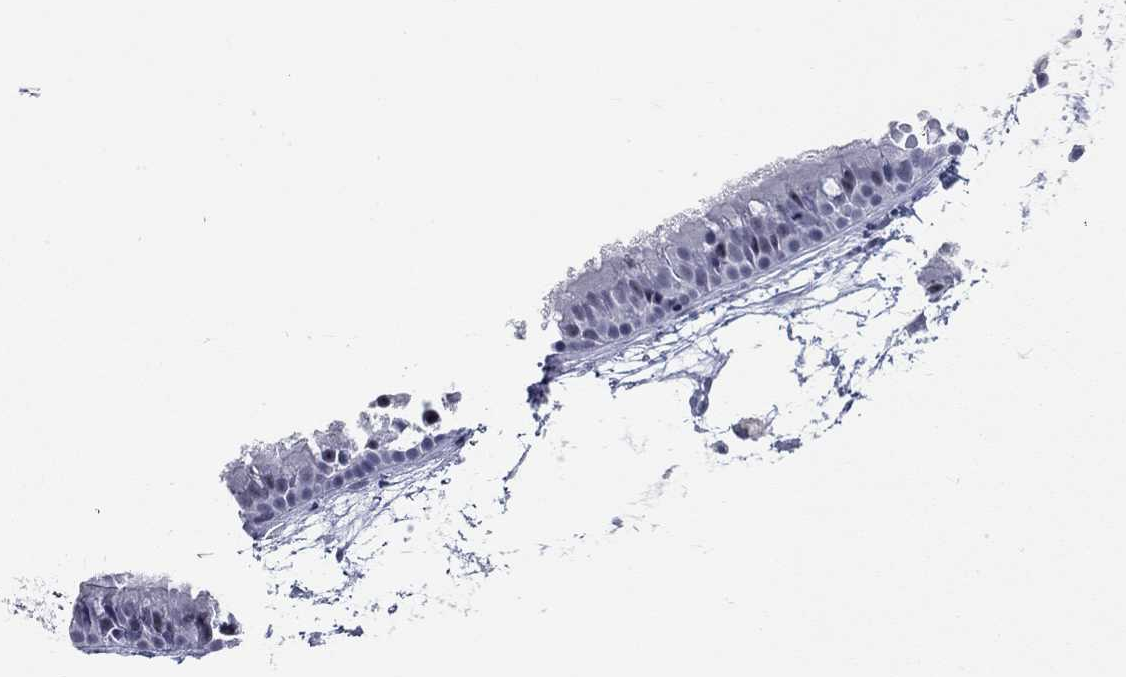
{"staining": {"intensity": "negative", "quantity": "none", "location": "none"}, "tissue": "nasopharynx", "cell_type": "Respiratory epithelial cells", "image_type": "normal", "snomed": [{"axis": "morphology", "description": "Normal tissue, NOS"}, {"axis": "topography", "description": "Nasopharynx"}], "caption": "Benign nasopharynx was stained to show a protein in brown. There is no significant staining in respiratory epithelial cells.", "gene": "ASF1B", "patient": {"sex": "male", "age": 31}}